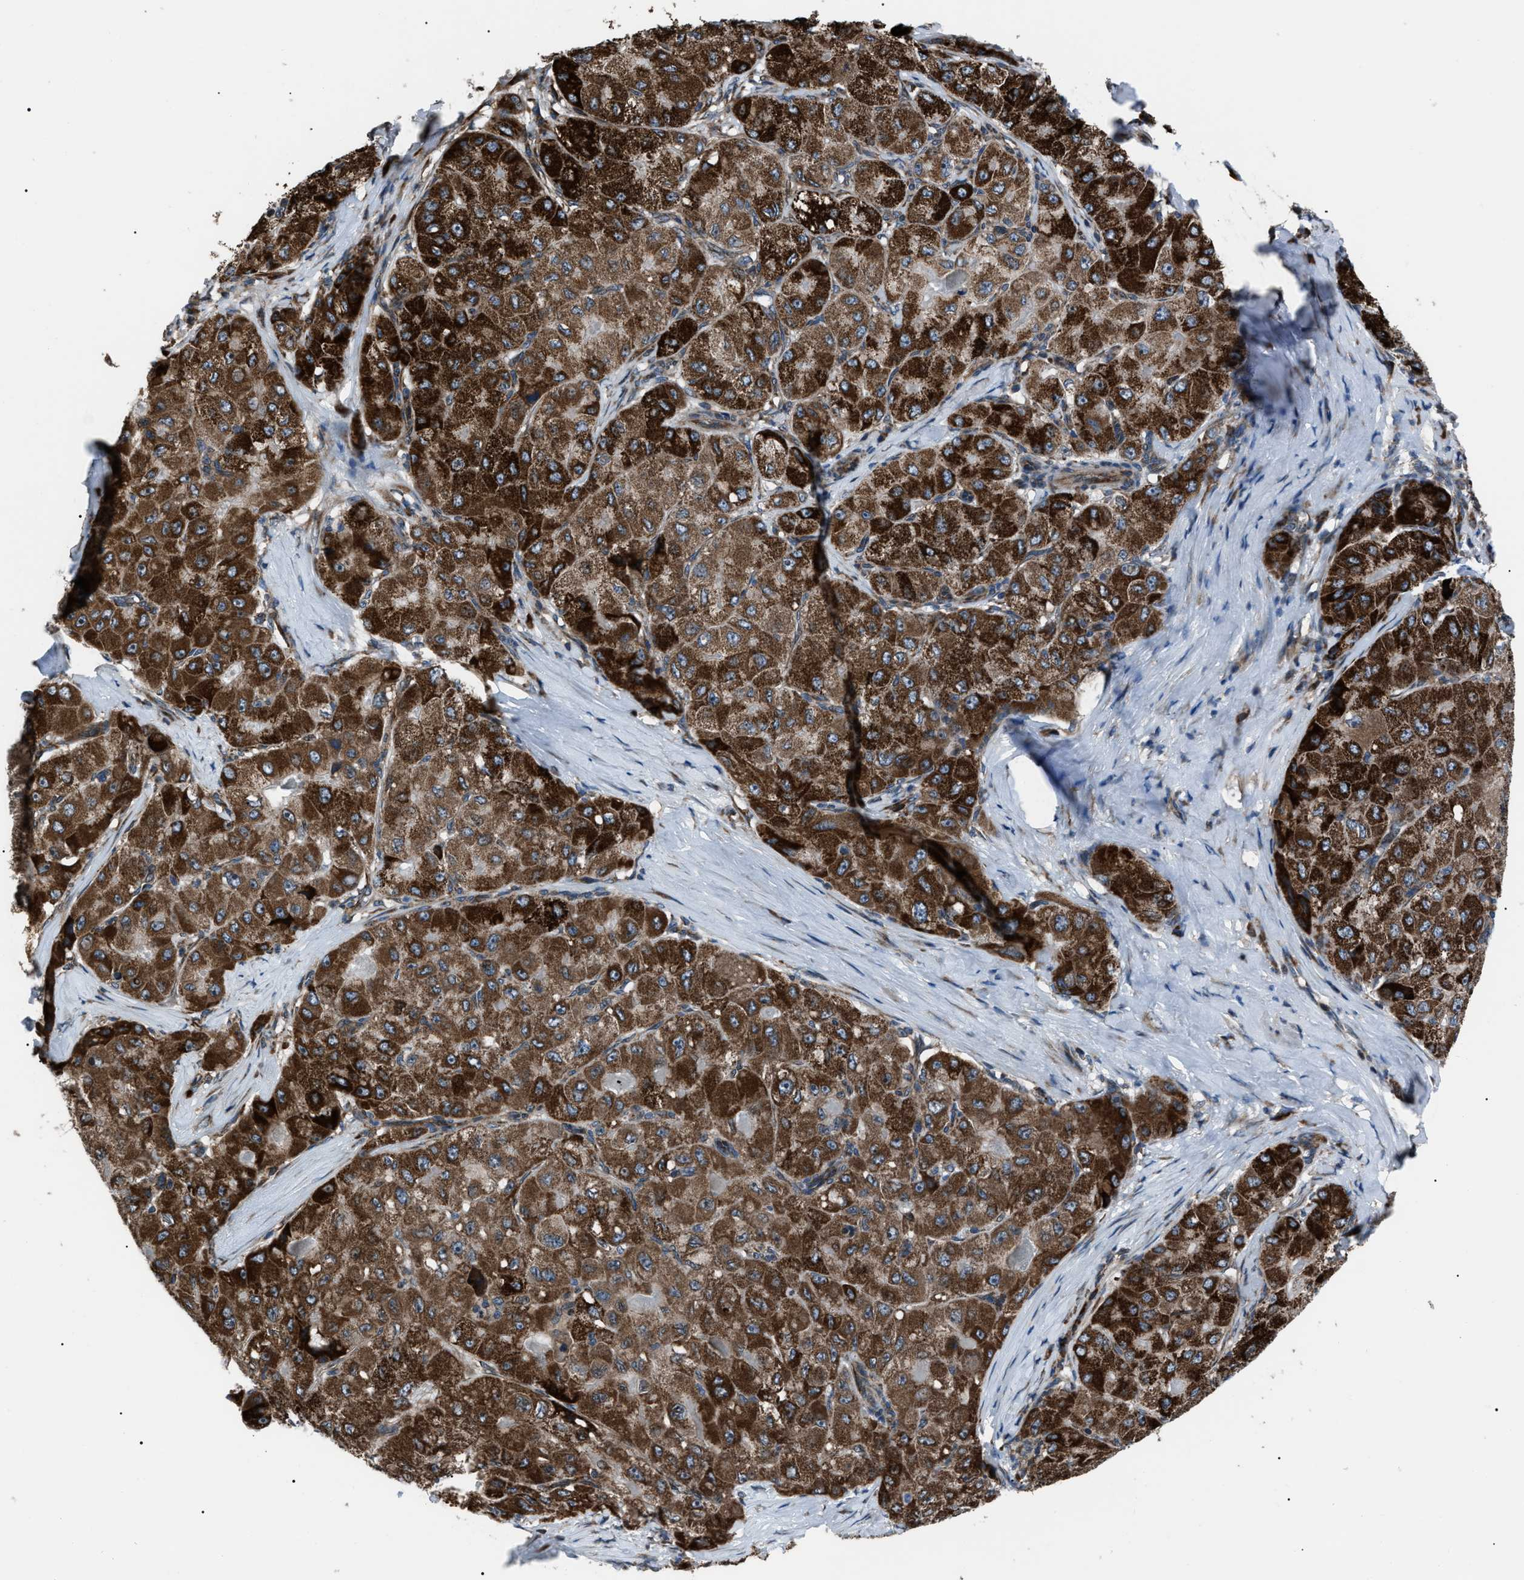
{"staining": {"intensity": "strong", "quantity": ">75%", "location": "cytoplasmic/membranous"}, "tissue": "liver cancer", "cell_type": "Tumor cells", "image_type": "cancer", "snomed": [{"axis": "morphology", "description": "Carcinoma, Hepatocellular, NOS"}, {"axis": "topography", "description": "Liver"}], "caption": "IHC micrograph of liver cancer stained for a protein (brown), which exhibits high levels of strong cytoplasmic/membranous positivity in about >75% of tumor cells.", "gene": "AGO2", "patient": {"sex": "male", "age": 80}}